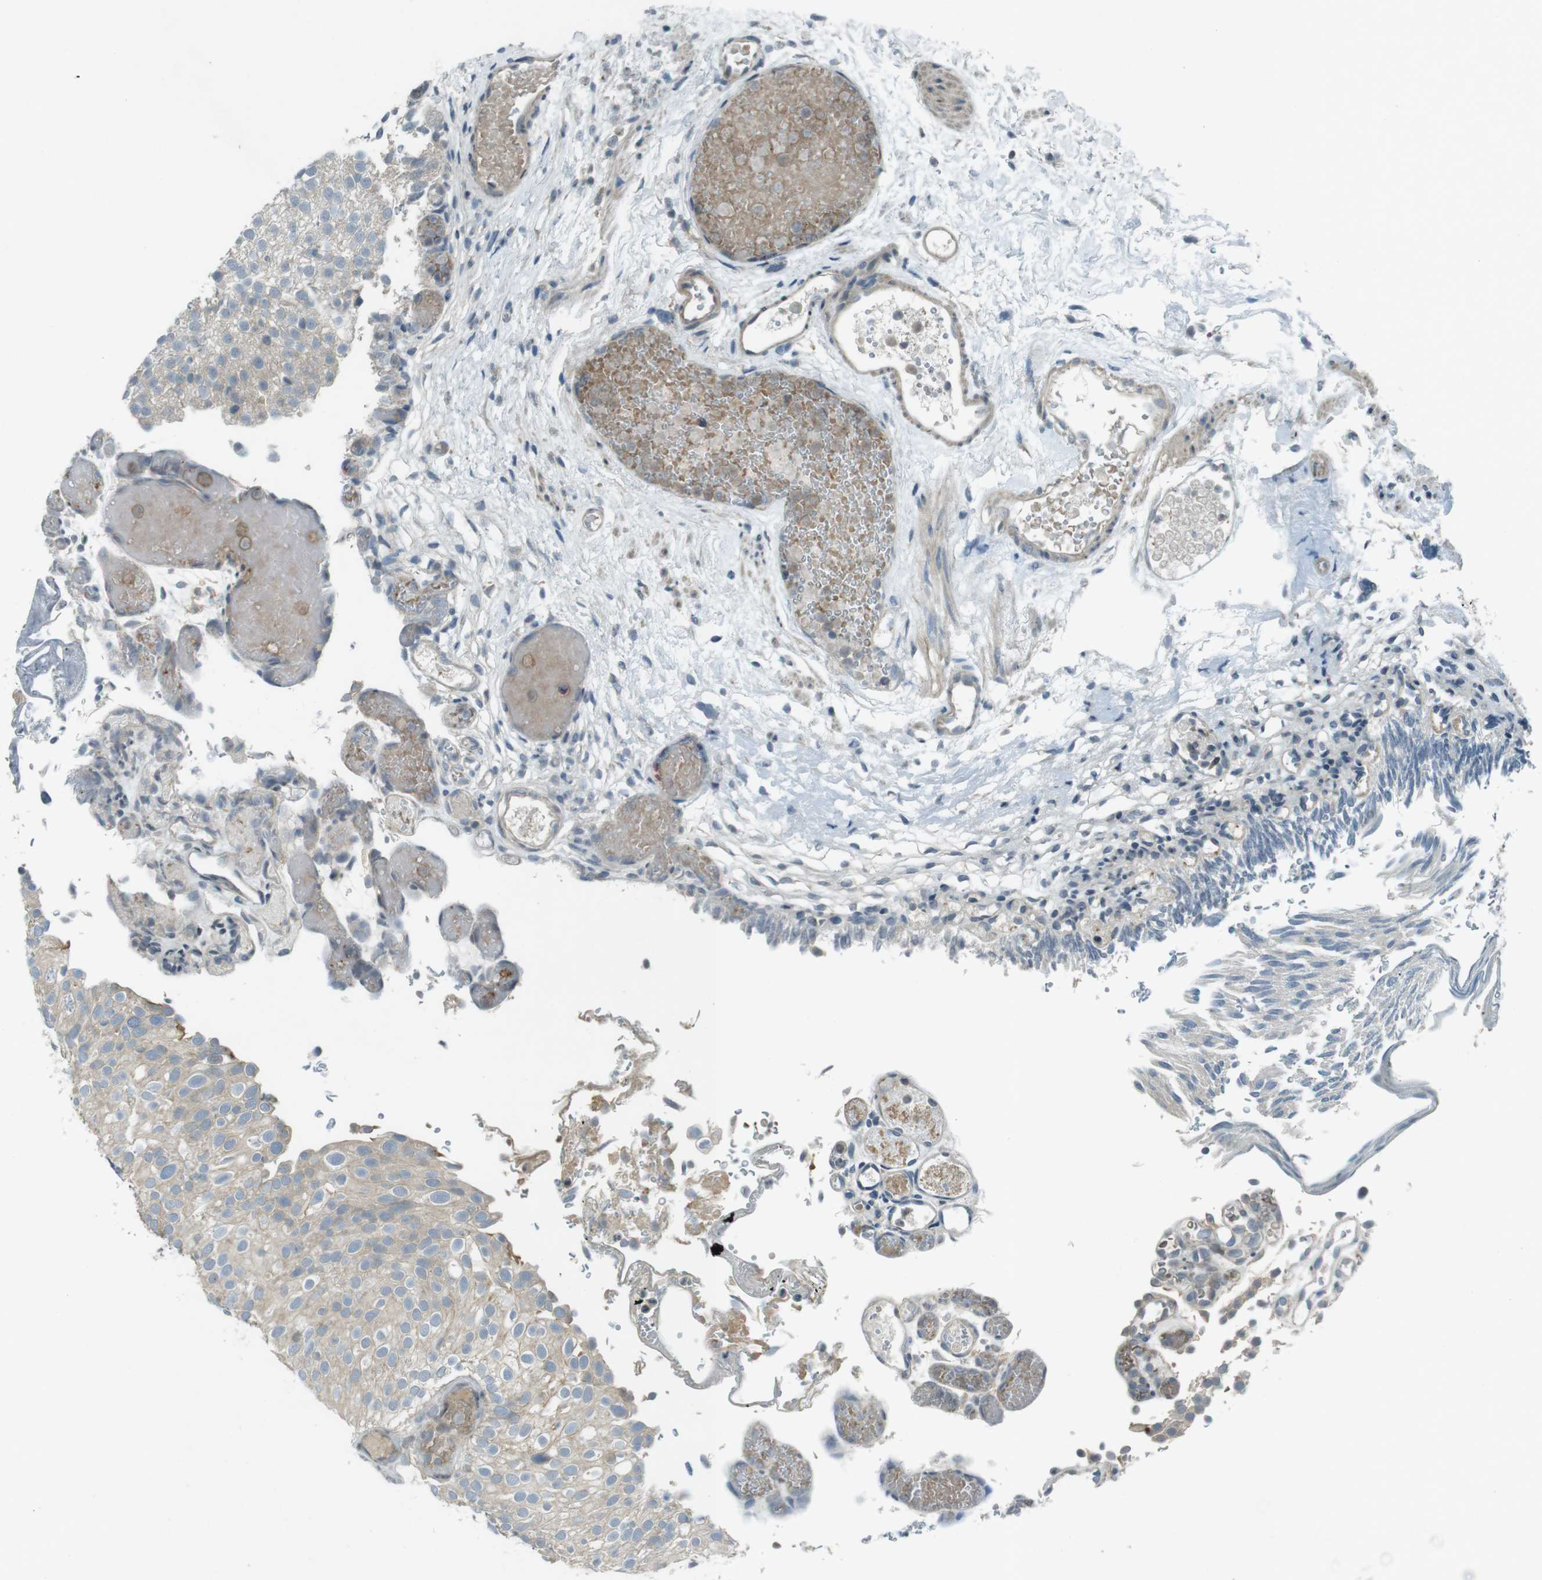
{"staining": {"intensity": "negative", "quantity": "none", "location": "none"}, "tissue": "urothelial cancer", "cell_type": "Tumor cells", "image_type": "cancer", "snomed": [{"axis": "morphology", "description": "Urothelial carcinoma, Low grade"}, {"axis": "topography", "description": "Urinary bladder"}], "caption": "This is an immunohistochemistry micrograph of urothelial cancer. There is no expression in tumor cells.", "gene": "ZYX", "patient": {"sex": "male", "age": 78}}